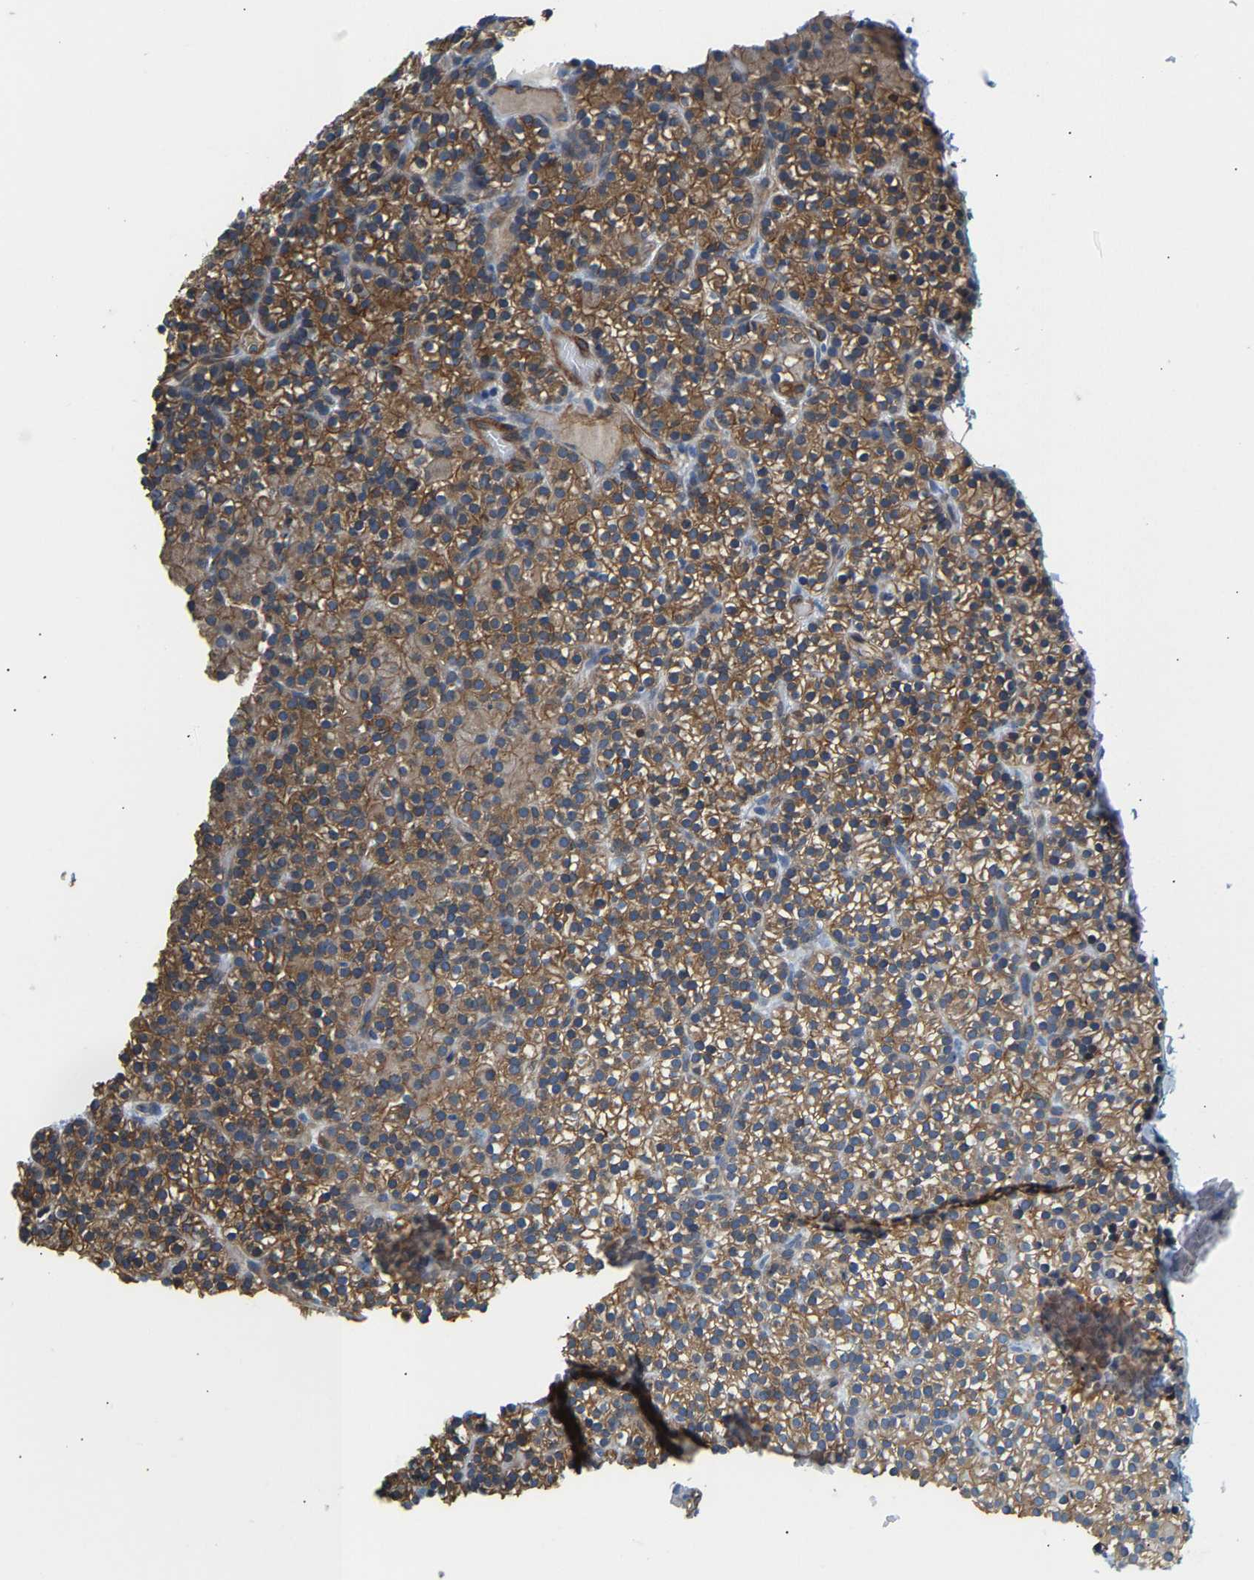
{"staining": {"intensity": "moderate", "quantity": "25%-75%", "location": "cytoplasmic/membranous"}, "tissue": "parathyroid gland", "cell_type": "Glandular cells", "image_type": "normal", "snomed": [{"axis": "morphology", "description": "Normal tissue, NOS"}, {"axis": "morphology", "description": "Hyperplasia, NOS"}, {"axis": "topography", "description": "Parathyroid gland"}], "caption": "This micrograph exhibits immunohistochemistry (IHC) staining of unremarkable parathyroid gland, with medium moderate cytoplasmic/membranous positivity in about 25%-75% of glandular cells.", "gene": "PAWR", "patient": {"sex": "male", "age": 44}}